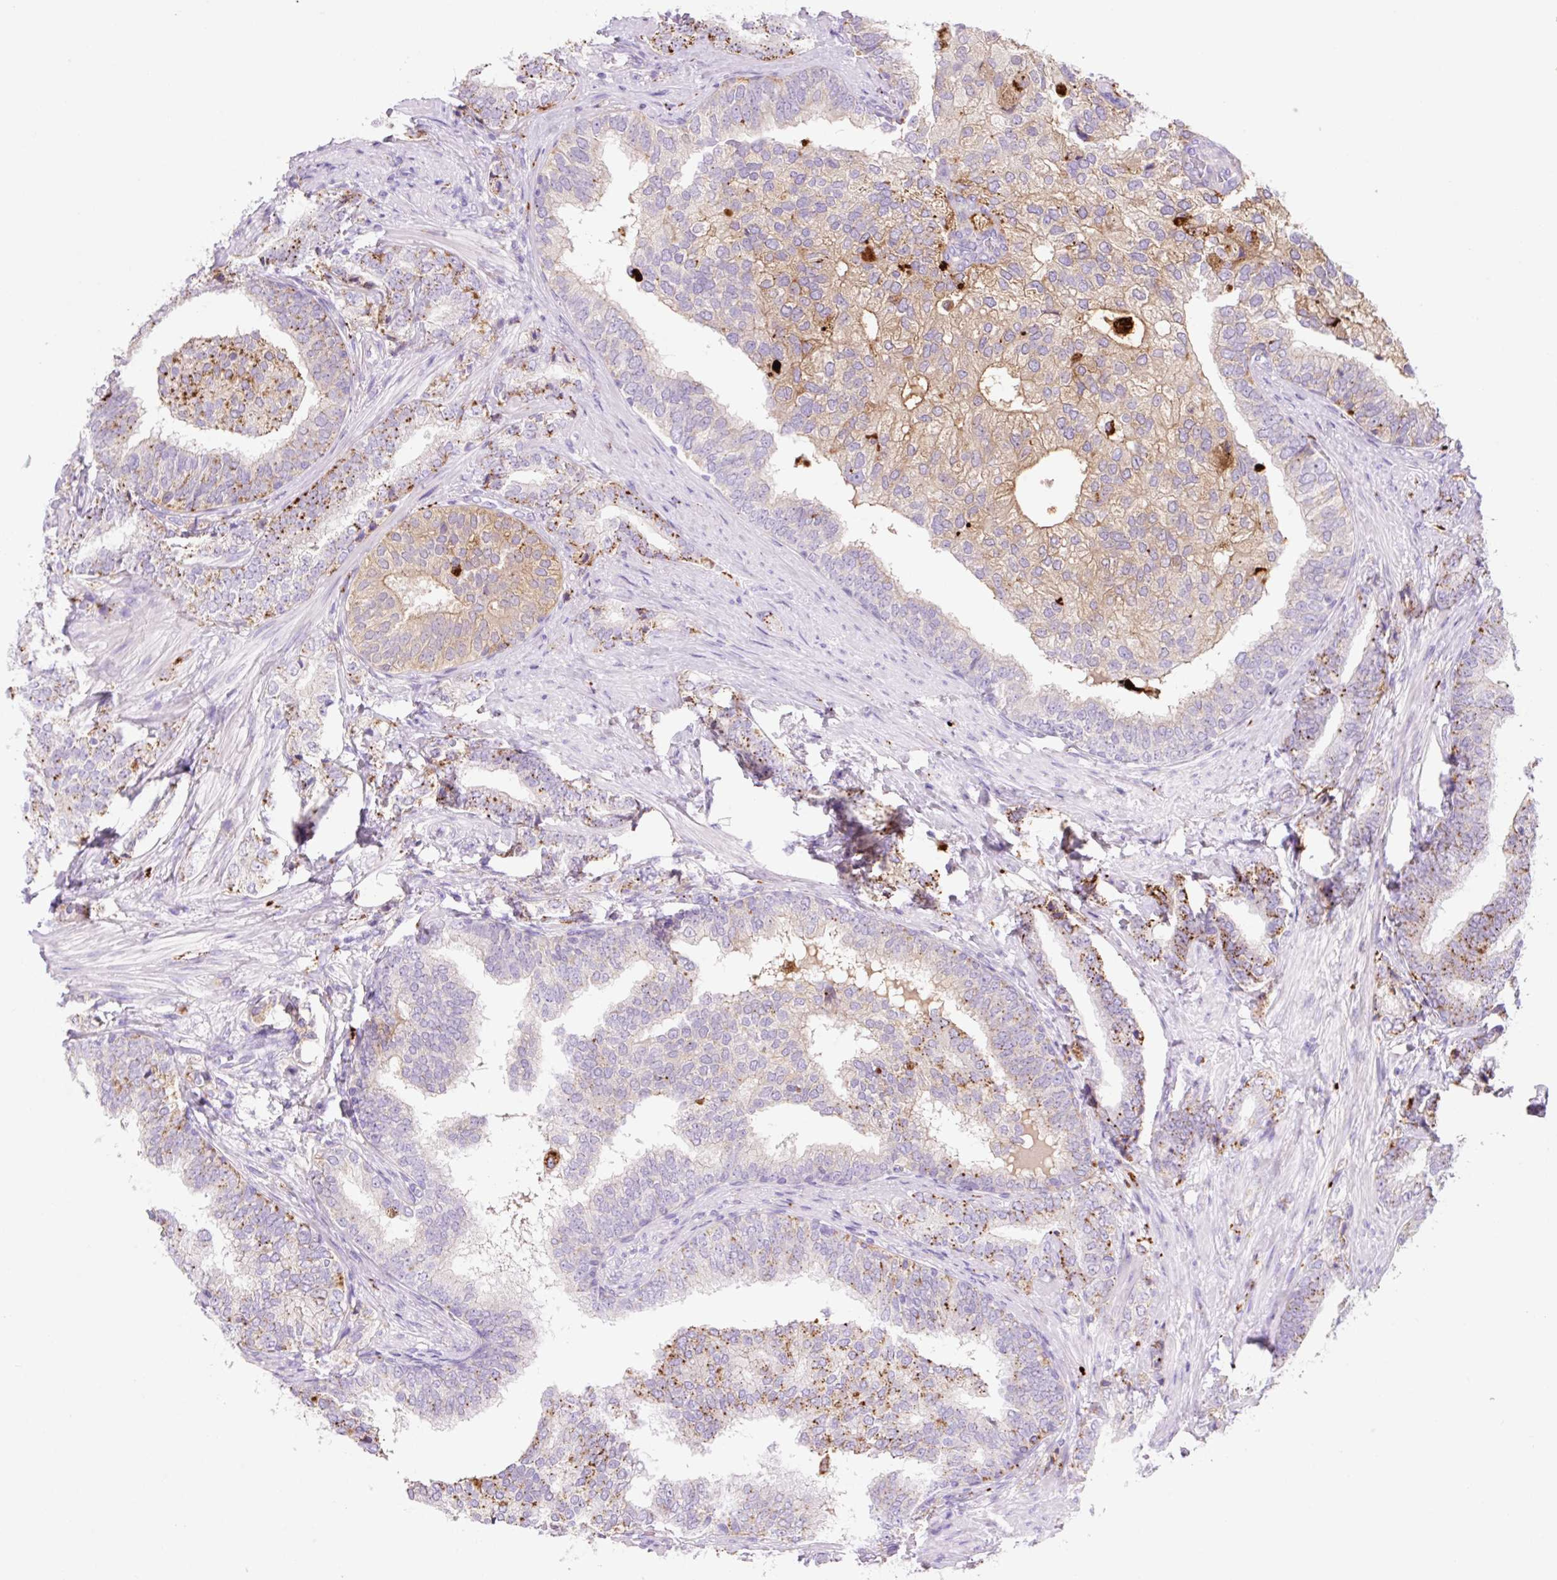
{"staining": {"intensity": "moderate", "quantity": "<25%", "location": "cytoplasmic/membranous"}, "tissue": "prostate cancer", "cell_type": "Tumor cells", "image_type": "cancer", "snomed": [{"axis": "morphology", "description": "Adenocarcinoma, High grade"}, {"axis": "topography", "description": "Prostate"}], "caption": "Approximately <25% of tumor cells in high-grade adenocarcinoma (prostate) exhibit moderate cytoplasmic/membranous protein staining as visualized by brown immunohistochemical staining.", "gene": "HEXA", "patient": {"sex": "male", "age": 72}}